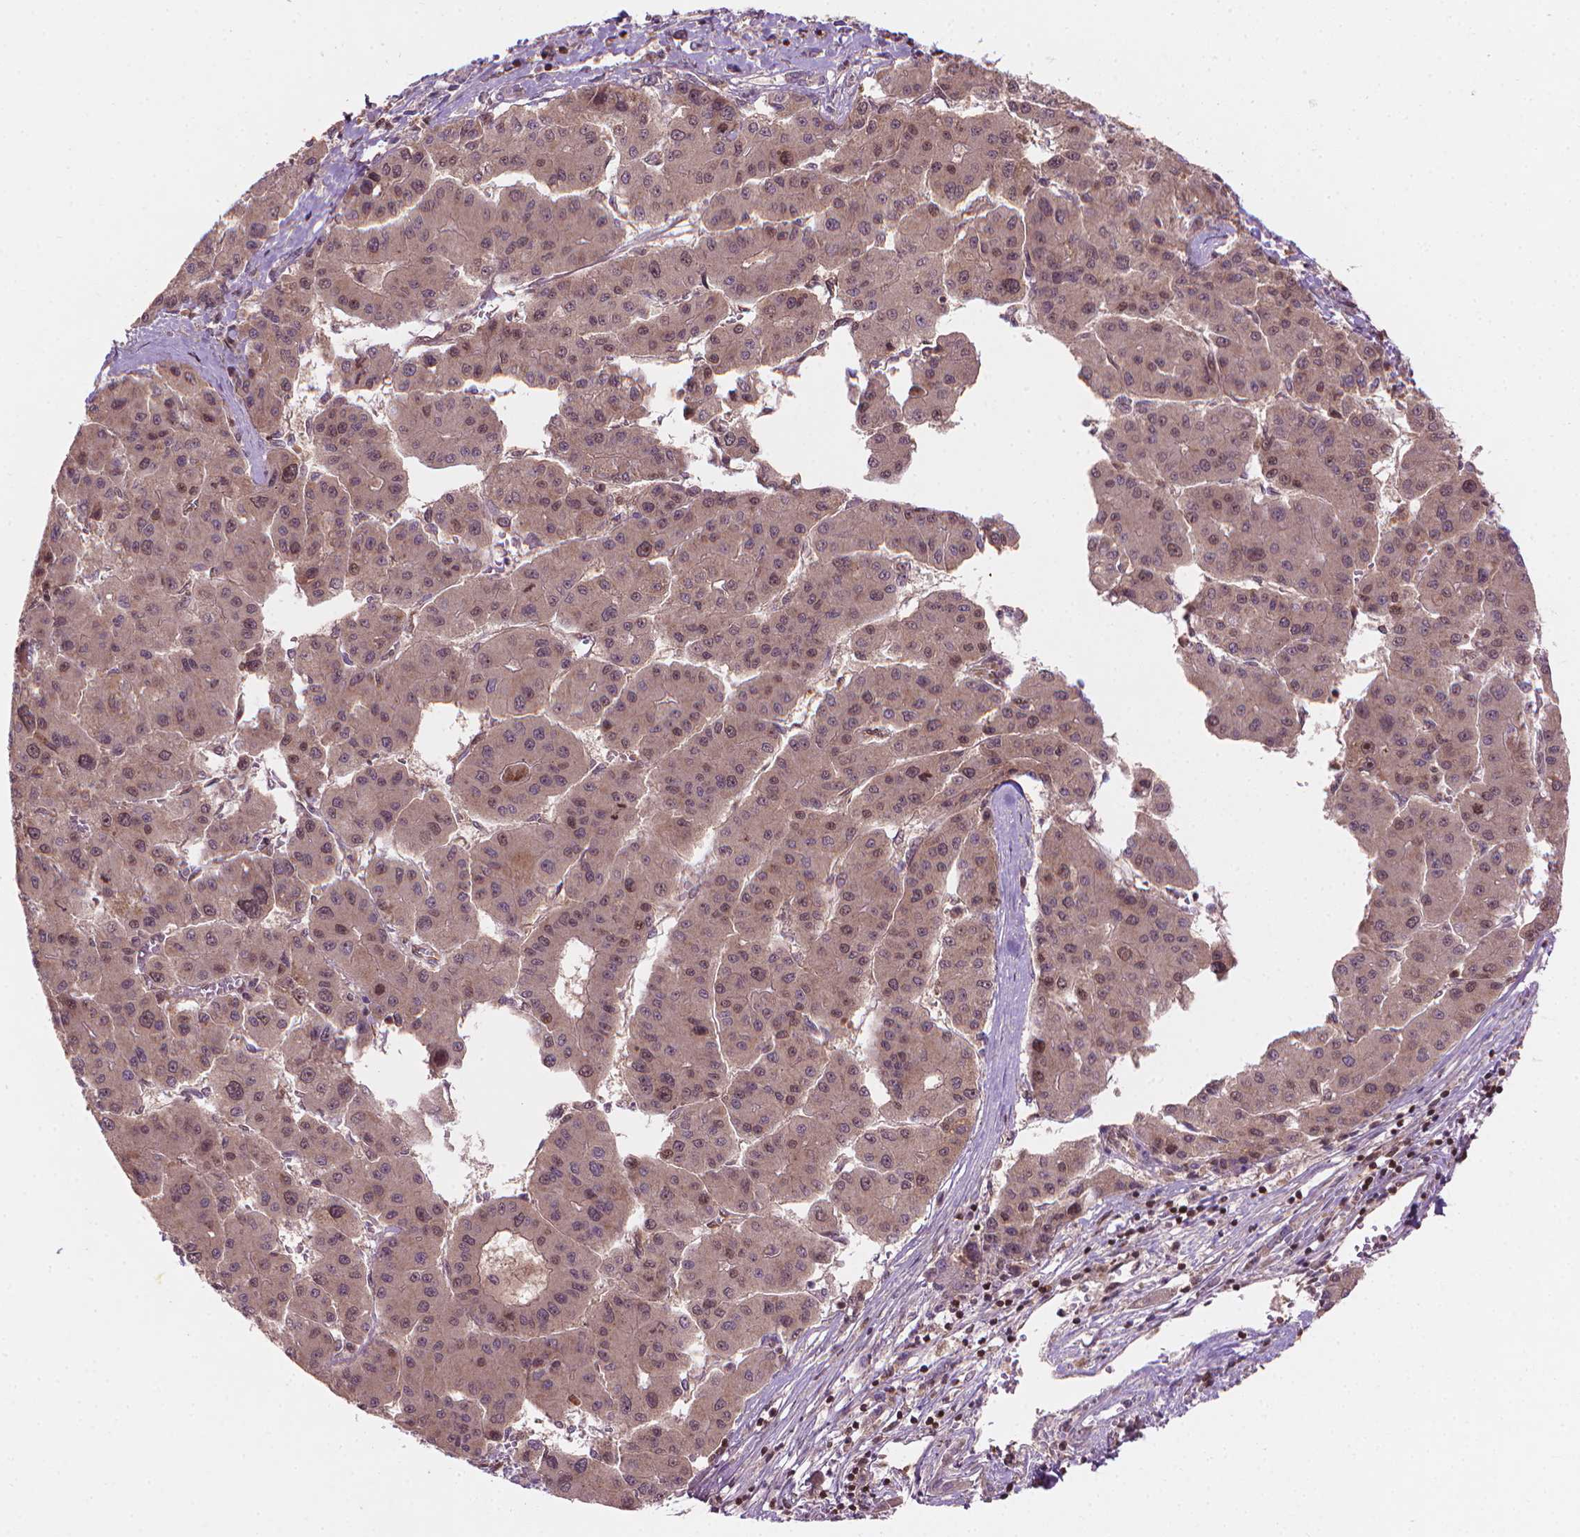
{"staining": {"intensity": "weak", "quantity": "25%-75%", "location": "nuclear"}, "tissue": "liver cancer", "cell_type": "Tumor cells", "image_type": "cancer", "snomed": [{"axis": "morphology", "description": "Carcinoma, Hepatocellular, NOS"}, {"axis": "topography", "description": "Liver"}], "caption": "Brown immunohistochemical staining in liver hepatocellular carcinoma displays weak nuclear positivity in about 25%-75% of tumor cells. The staining was performed using DAB (3,3'-diaminobenzidine) to visualize the protein expression in brown, while the nuclei were stained in blue with hematoxylin (Magnification: 20x).", "gene": "SMC2", "patient": {"sex": "male", "age": 73}}